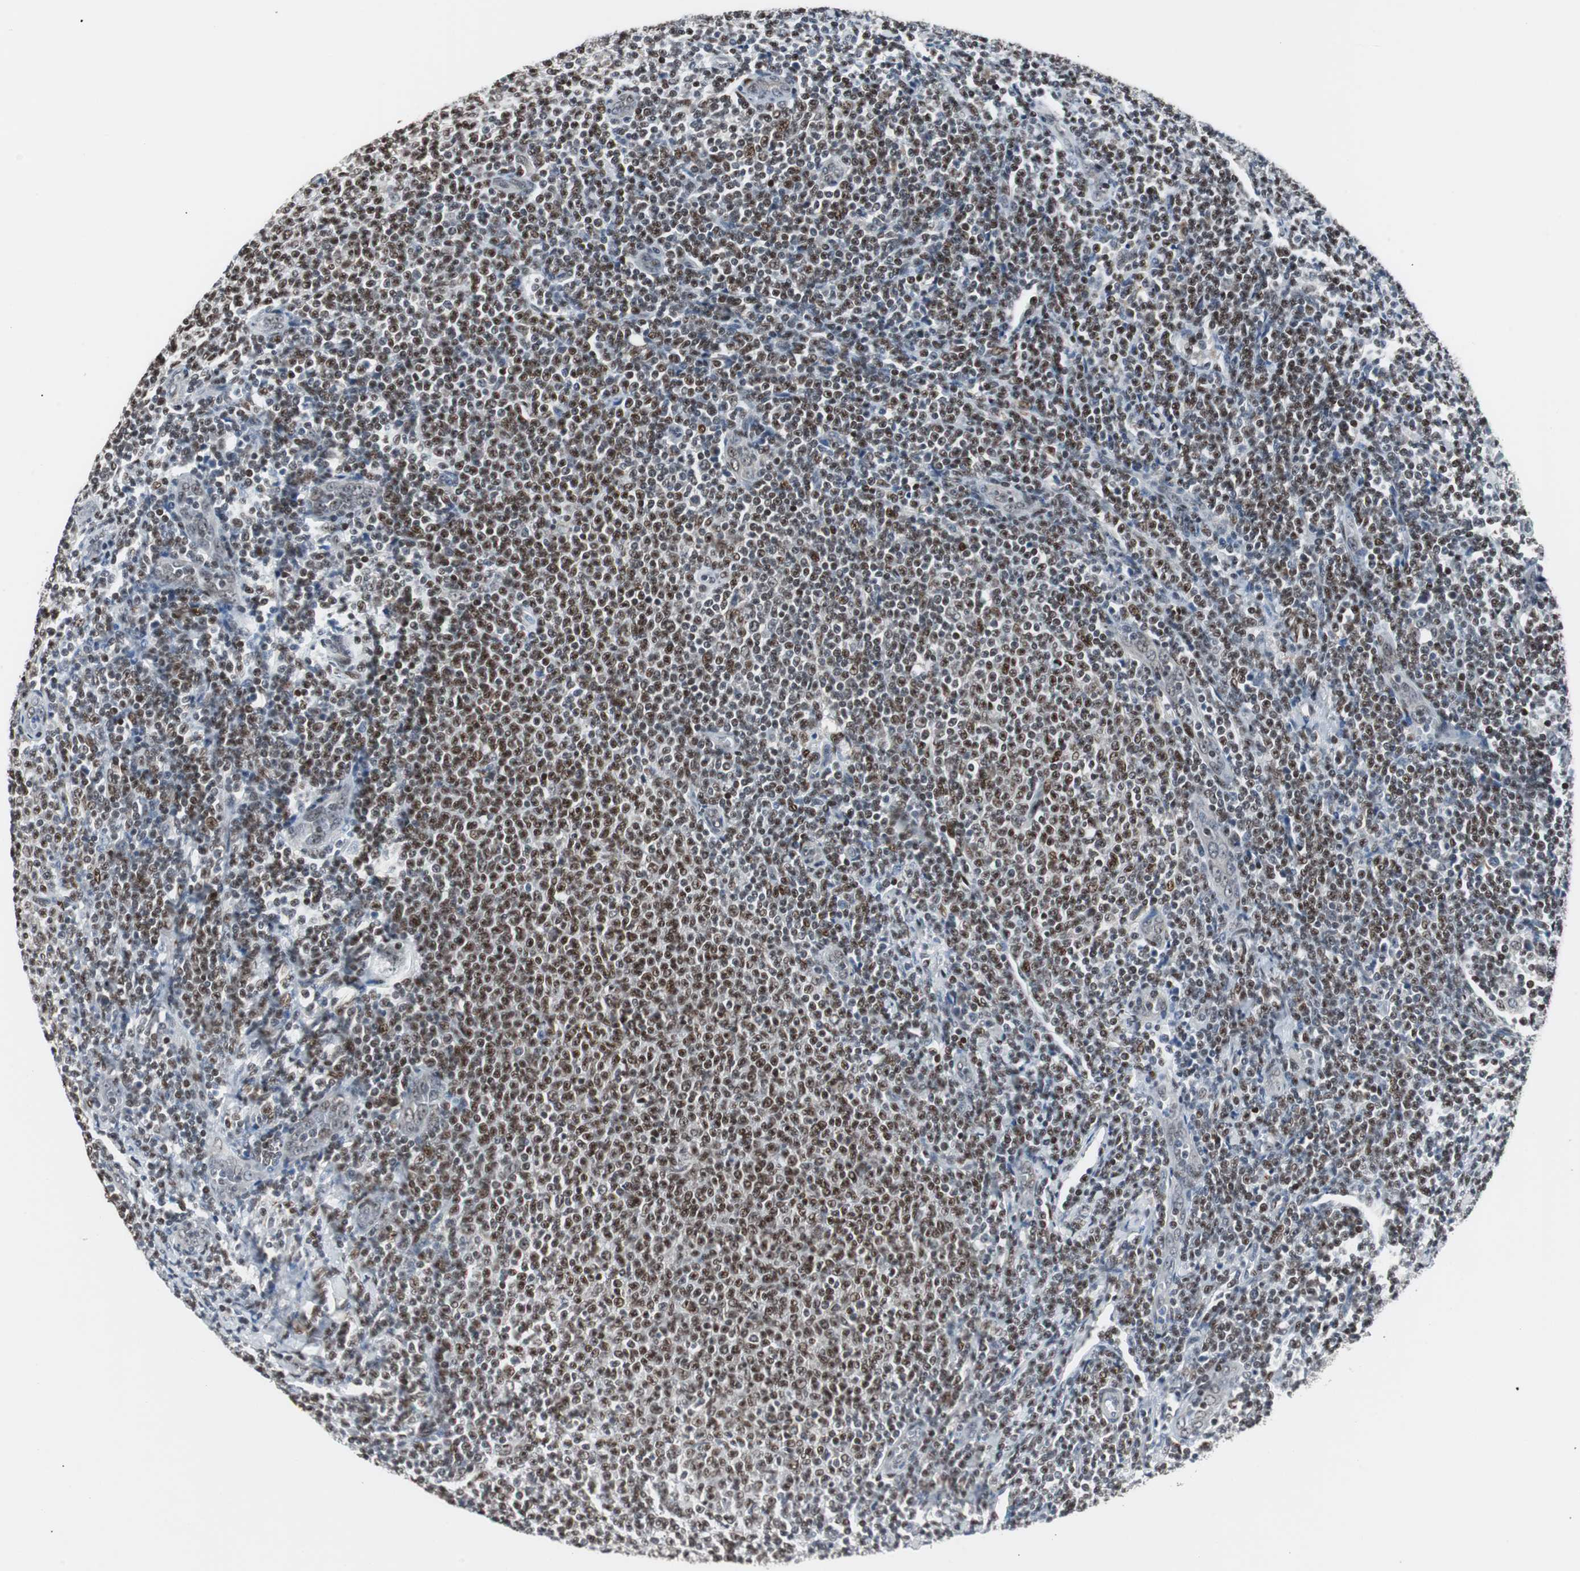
{"staining": {"intensity": "strong", "quantity": "25%-75%", "location": "nuclear"}, "tissue": "lymphoma", "cell_type": "Tumor cells", "image_type": "cancer", "snomed": [{"axis": "morphology", "description": "Malignant lymphoma, non-Hodgkin's type, Low grade"}, {"axis": "topography", "description": "Lymph node"}], "caption": "Human lymphoma stained for a protein (brown) displays strong nuclear positive staining in approximately 25%-75% of tumor cells.", "gene": "ZHX2", "patient": {"sex": "male", "age": 66}}